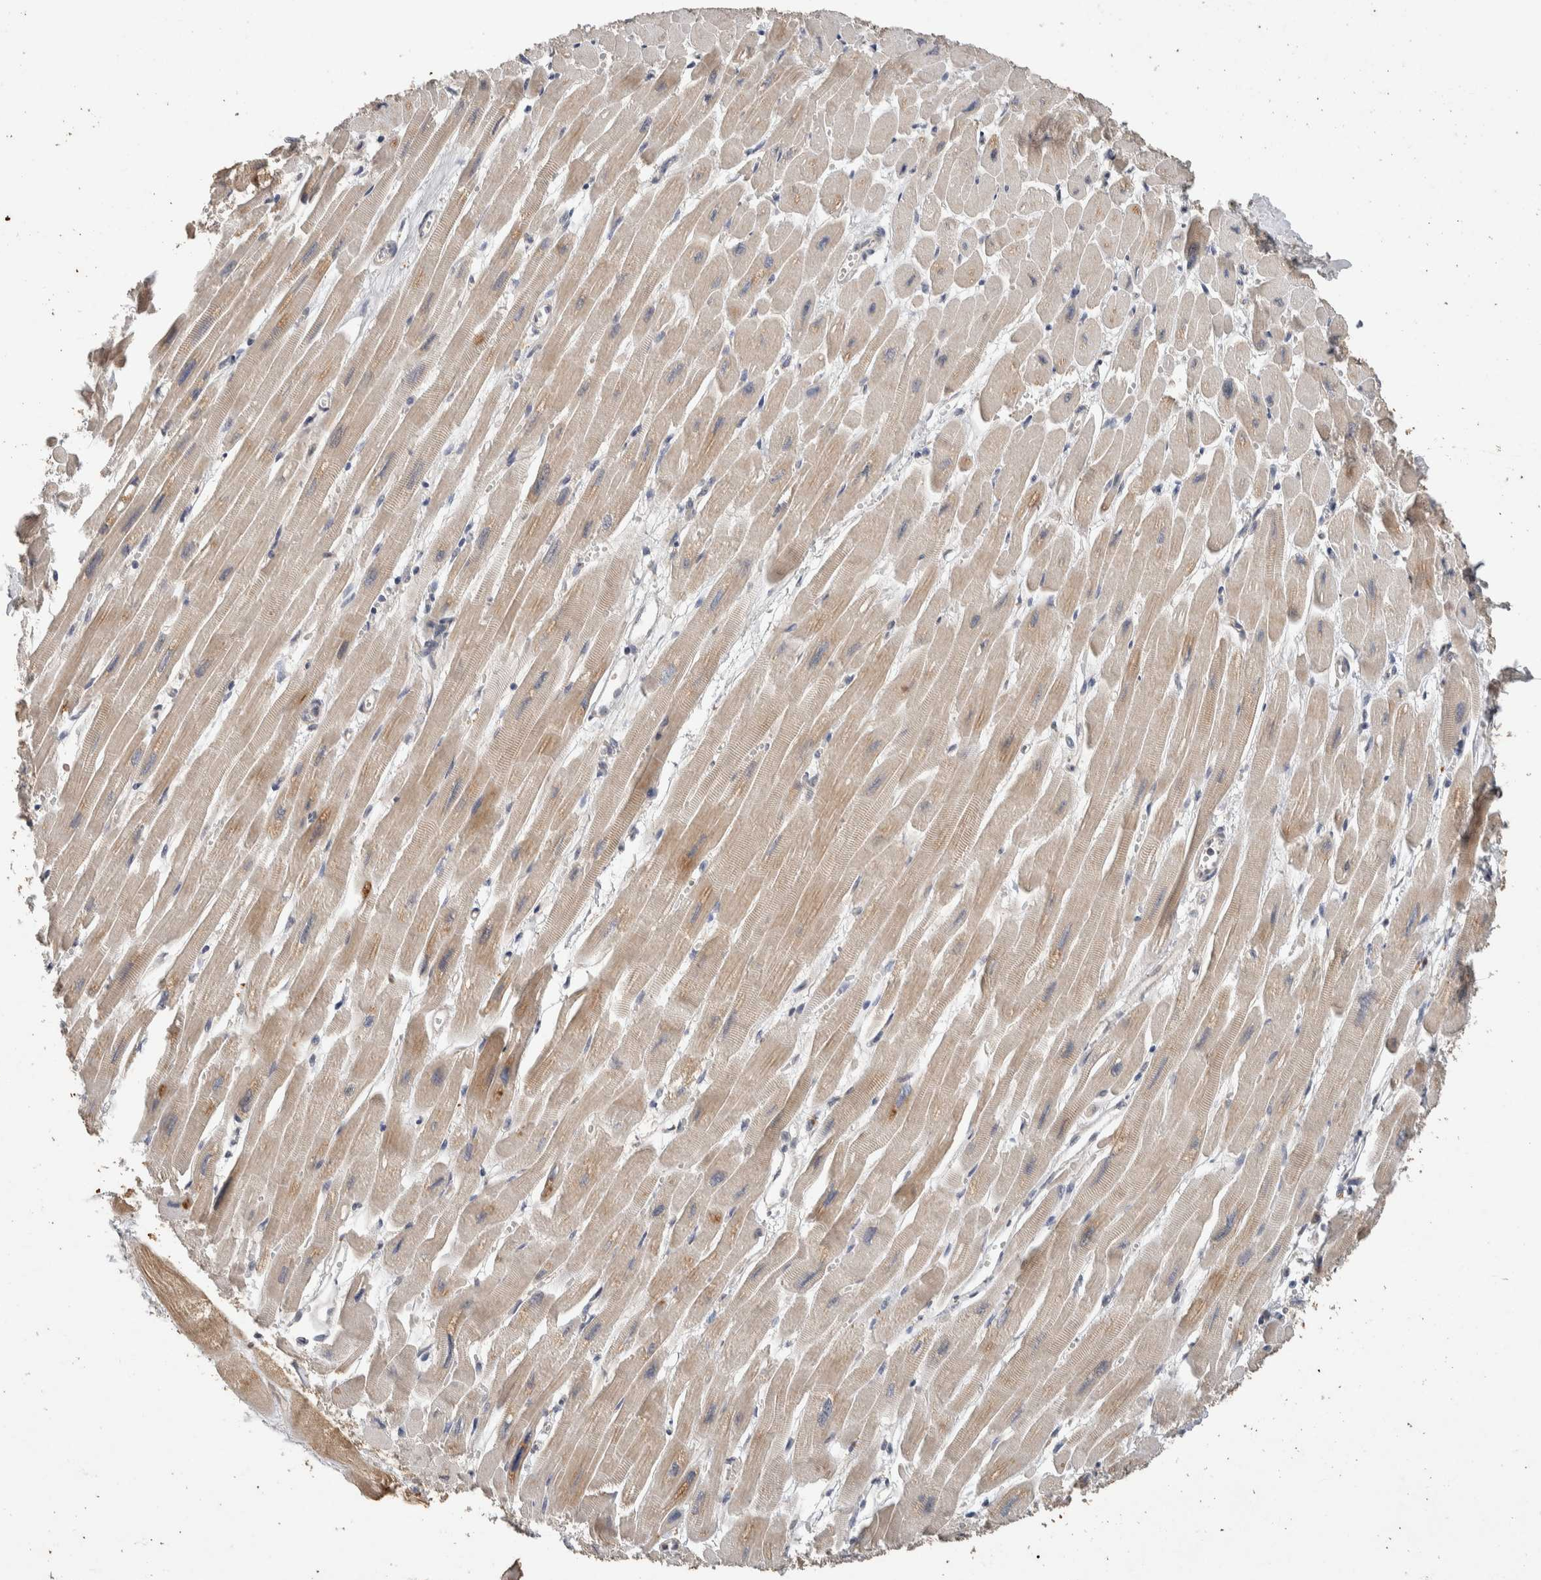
{"staining": {"intensity": "weak", "quantity": ">75%", "location": "cytoplasmic/membranous"}, "tissue": "heart muscle", "cell_type": "Cardiomyocytes", "image_type": "normal", "snomed": [{"axis": "morphology", "description": "Normal tissue, NOS"}, {"axis": "topography", "description": "Heart"}], "caption": "This photomicrograph displays immunohistochemistry staining of unremarkable human heart muscle, with low weak cytoplasmic/membranous positivity in approximately >75% of cardiomyocytes.", "gene": "CYSRT1", "patient": {"sex": "male", "age": 49}}